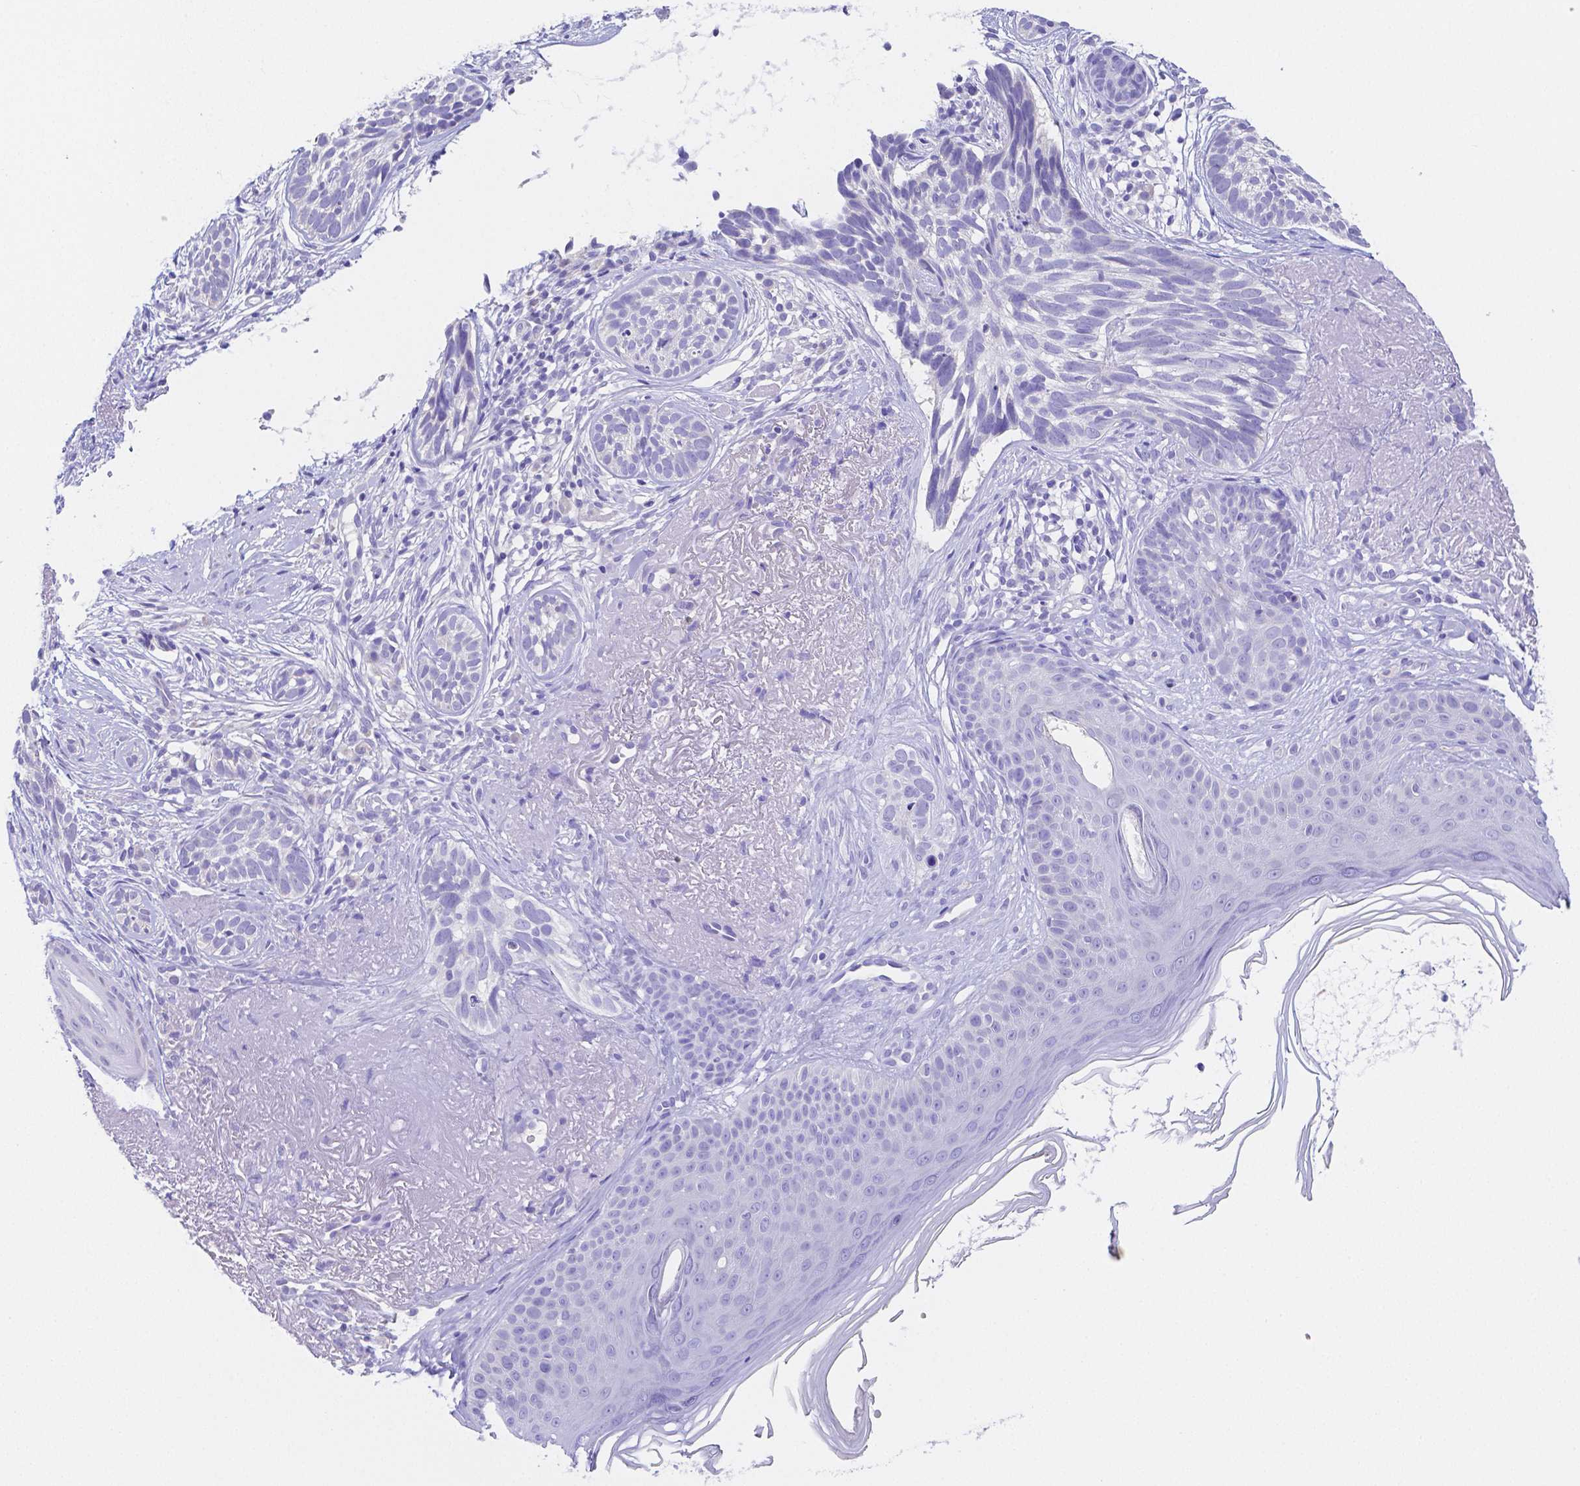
{"staining": {"intensity": "negative", "quantity": "none", "location": "none"}, "tissue": "skin cancer", "cell_type": "Tumor cells", "image_type": "cancer", "snomed": [{"axis": "morphology", "description": "Basal cell carcinoma"}, {"axis": "morphology", "description": "BCC, high aggressive"}, {"axis": "topography", "description": "Skin"}], "caption": "Micrograph shows no protein staining in tumor cells of skin cancer (basal cell carcinoma) tissue. (DAB IHC with hematoxylin counter stain).", "gene": "ZG16B", "patient": {"sex": "female", "age": 86}}